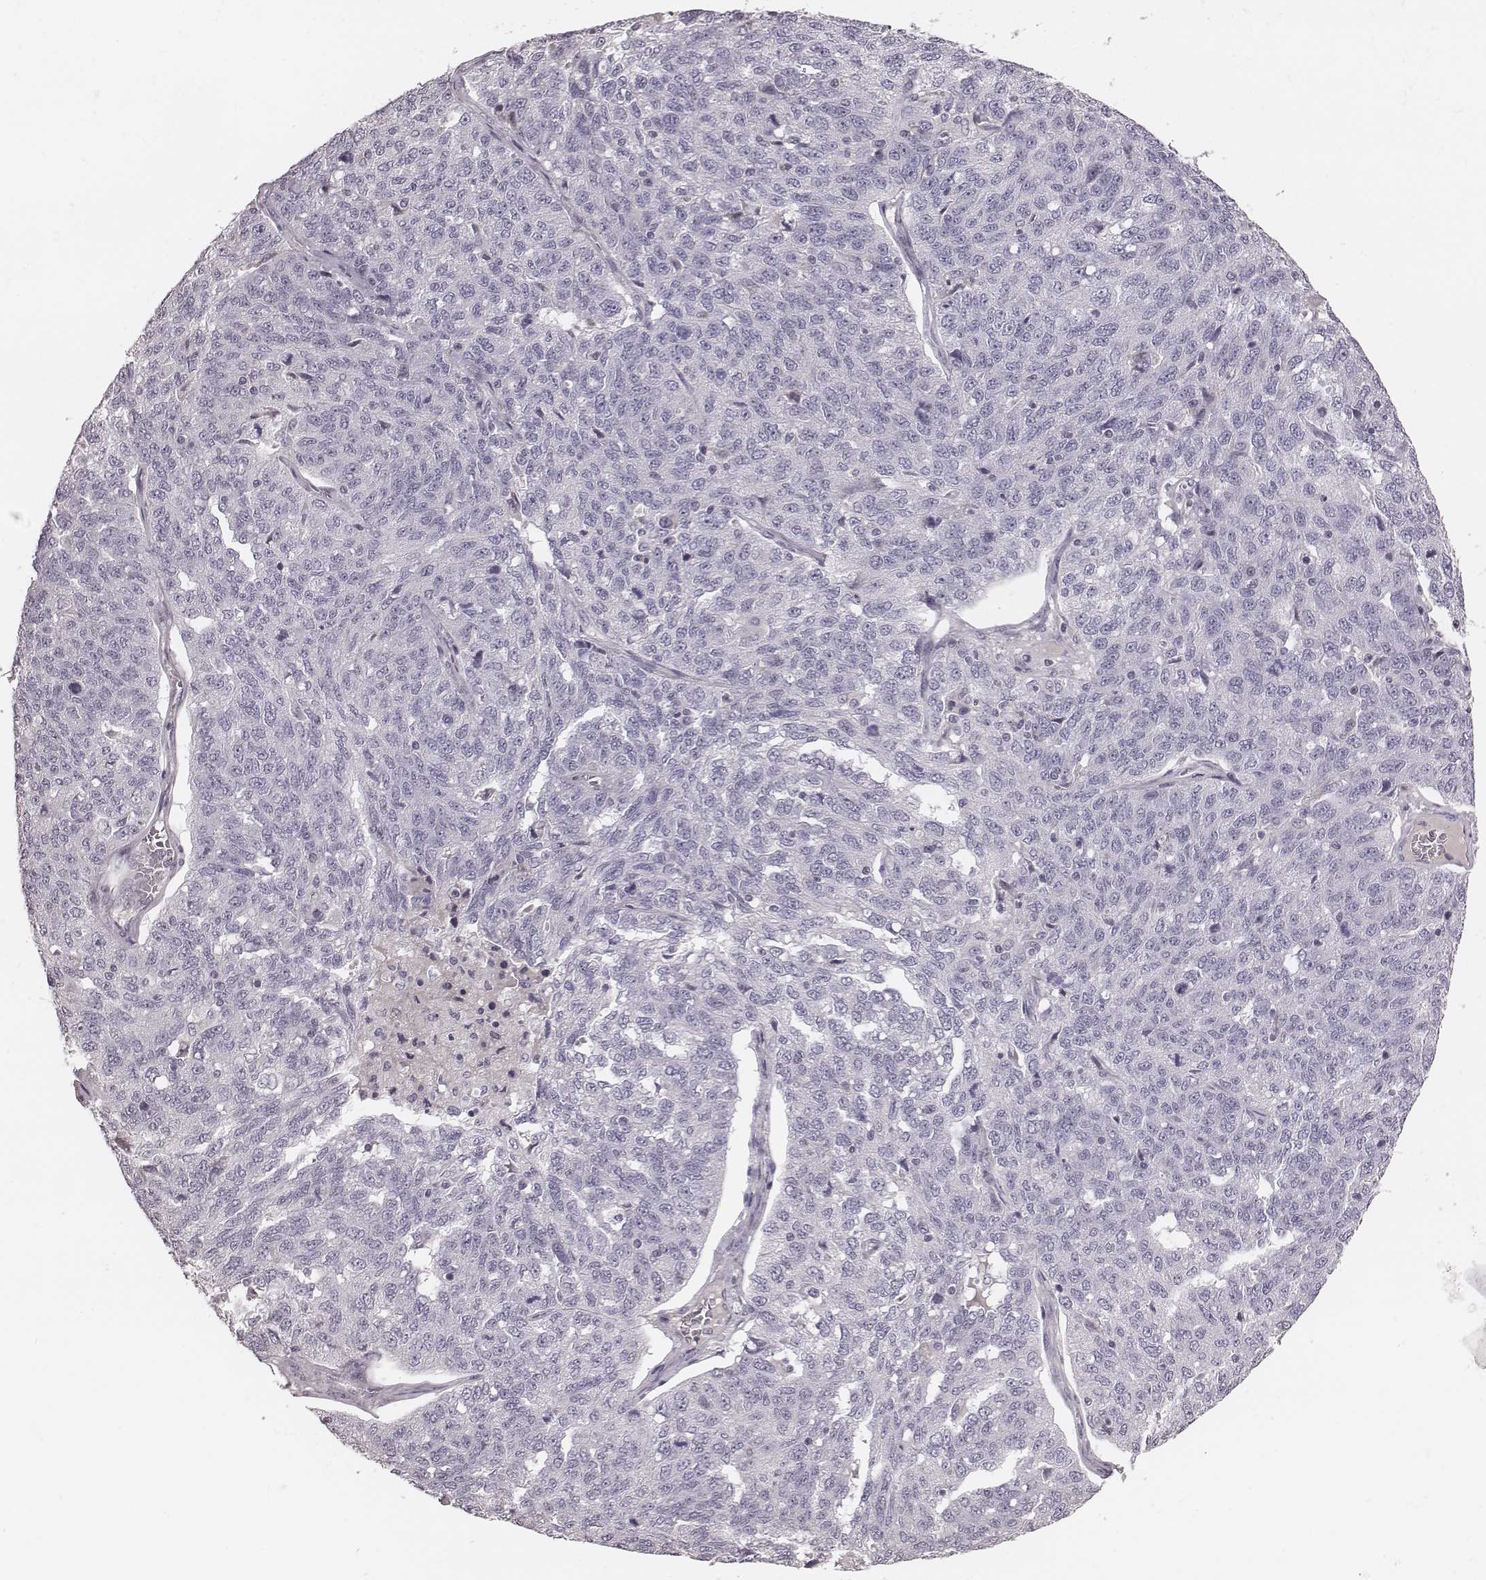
{"staining": {"intensity": "negative", "quantity": "none", "location": "none"}, "tissue": "ovarian cancer", "cell_type": "Tumor cells", "image_type": "cancer", "snomed": [{"axis": "morphology", "description": "Cystadenocarcinoma, serous, NOS"}, {"axis": "topography", "description": "Ovary"}], "caption": "Immunohistochemical staining of ovarian serous cystadenocarcinoma demonstrates no significant expression in tumor cells. (Stains: DAB (3,3'-diaminobenzidine) immunohistochemistry (IHC) with hematoxylin counter stain, Microscopy: brightfield microscopy at high magnification).", "gene": "S100Z", "patient": {"sex": "female", "age": 71}}